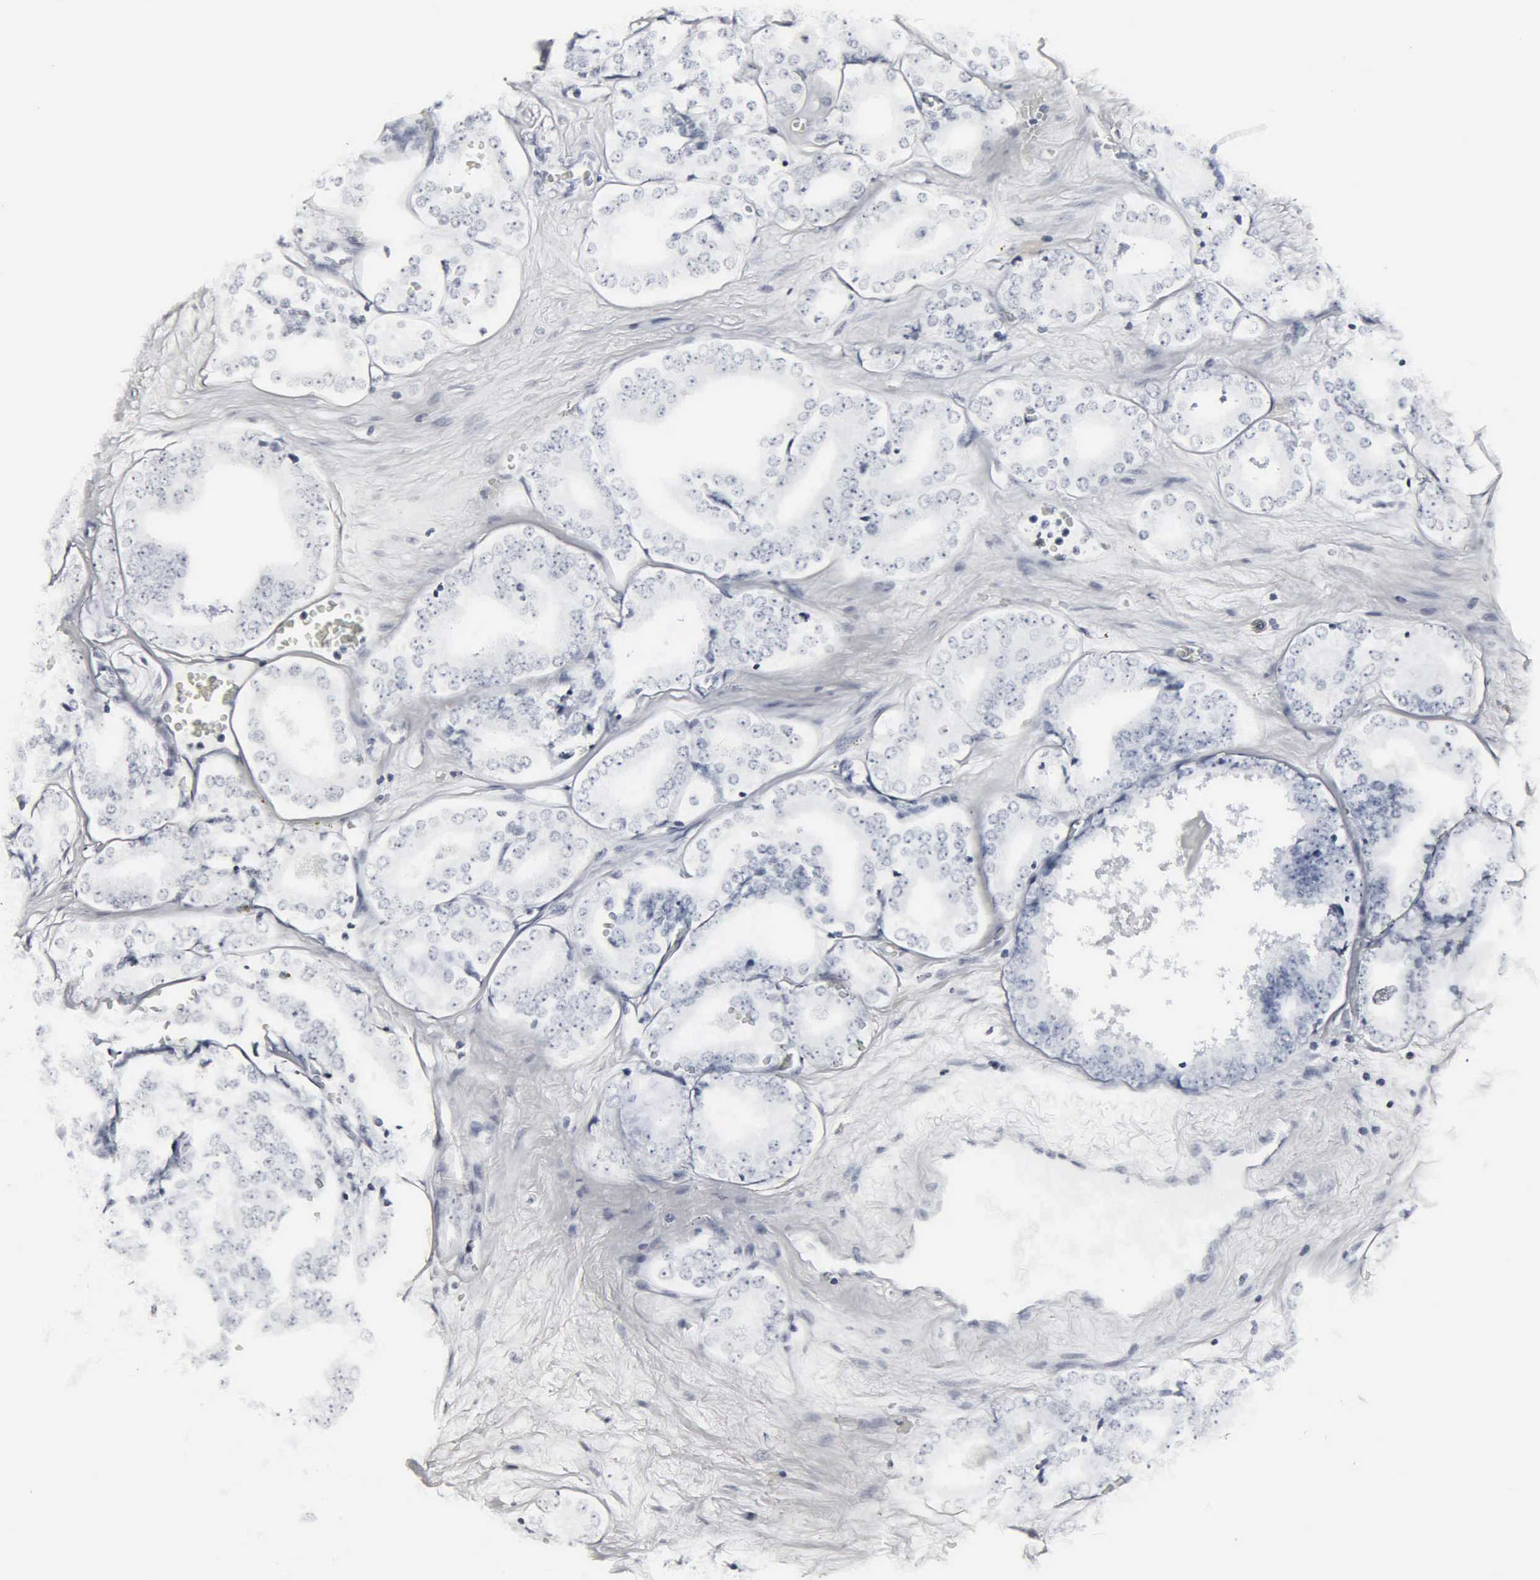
{"staining": {"intensity": "negative", "quantity": "none", "location": "none"}, "tissue": "prostate cancer", "cell_type": "Tumor cells", "image_type": "cancer", "snomed": [{"axis": "morphology", "description": "Adenocarcinoma, Medium grade"}, {"axis": "topography", "description": "Prostate"}], "caption": "Immunohistochemistry (IHC) of prostate adenocarcinoma (medium-grade) exhibits no positivity in tumor cells. The staining is performed using DAB (3,3'-diaminobenzidine) brown chromogen with nuclei counter-stained in using hematoxylin.", "gene": "DGCR2", "patient": {"sex": "male", "age": 79}}